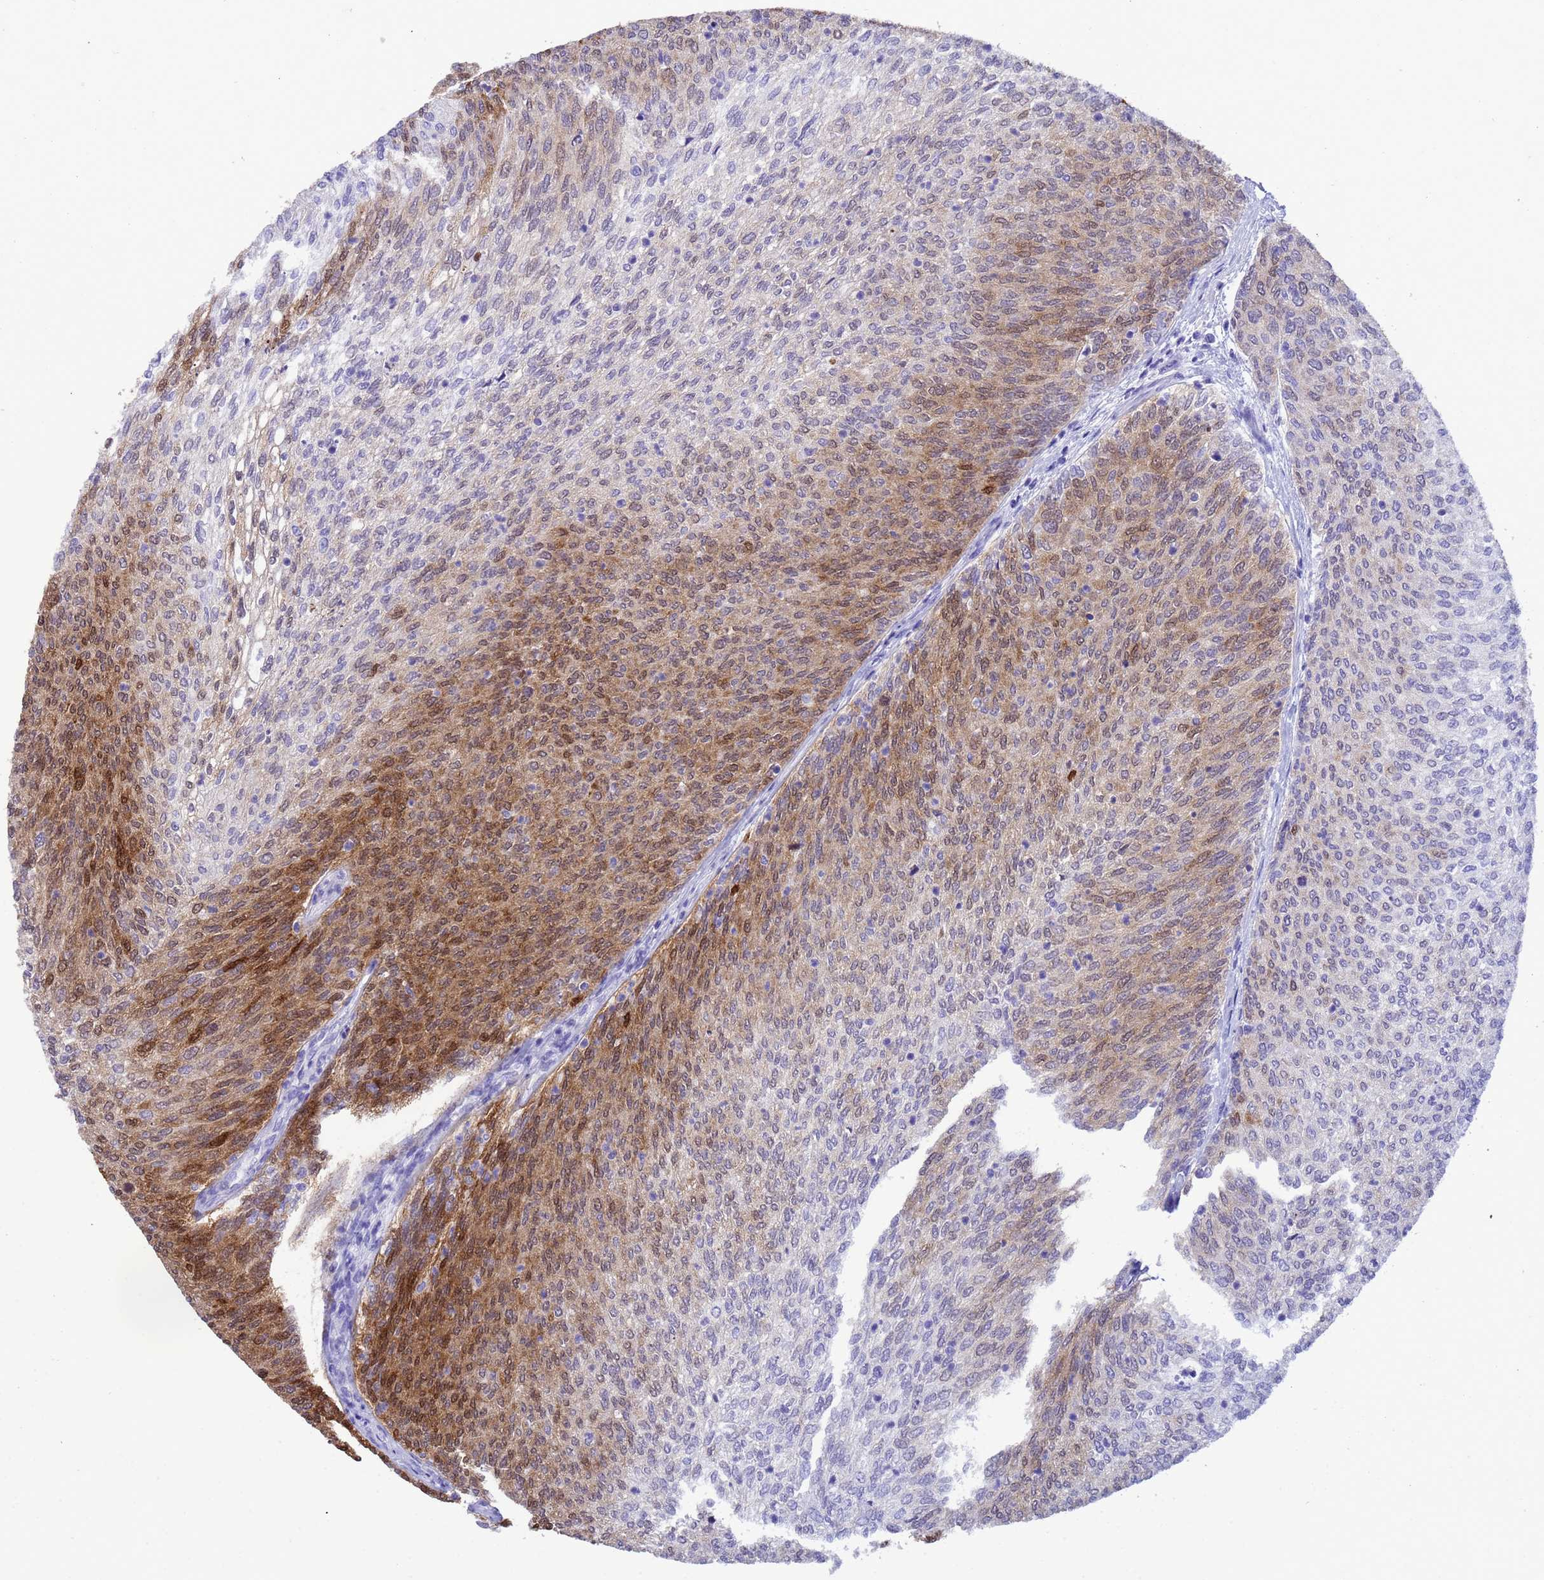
{"staining": {"intensity": "moderate", "quantity": "25%-75%", "location": "cytoplasmic/membranous,nuclear"}, "tissue": "urothelial cancer", "cell_type": "Tumor cells", "image_type": "cancer", "snomed": [{"axis": "morphology", "description": "Urothelial carcinoma, Low grade"}, {"axis": "topography", "description": "Urinary bladder"}], "caption": "This is an image of immunohistochemistry (IHC) staining of urothelial carcinoma (low-grade), which shows moderate expression in the cytoplasmic/membranous and nuclear of tumor cells.", "gene": "AKR1C2", "patient": {"sex": "female", "age": 79}}